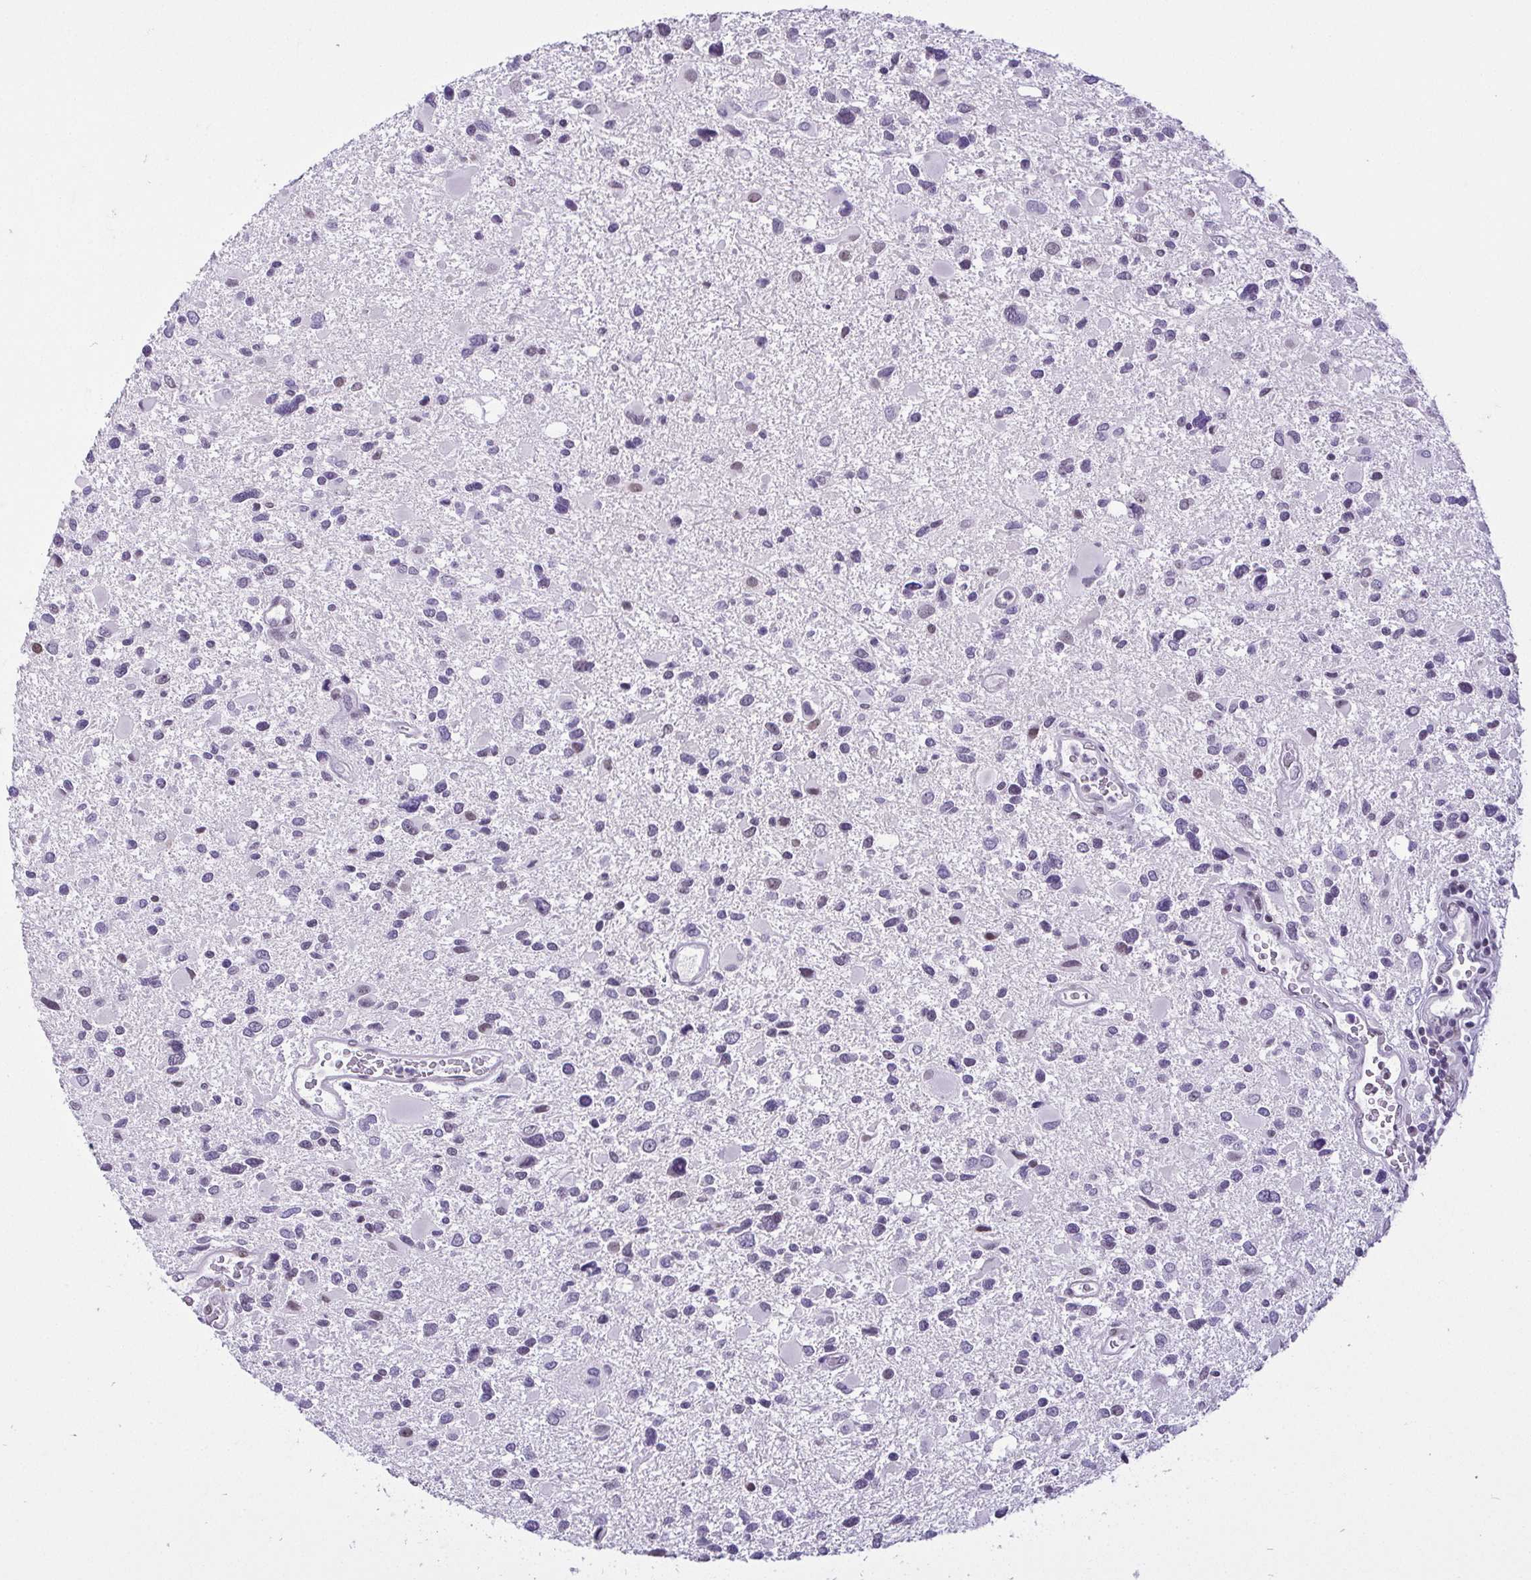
{"staining": {"intensity": "negative", "quantity": "none", "location": "none"}, "tissue": "glioma", "cell_type": "Tumor cells", "image_type": "cancer", "snomed": [{"axis": "morphology", "description": "Glioma, malignant, Low grade"}, {"axis": "topography", "description": "Brain"}], "caption": "Human glioma stained for a protein using immunohistochemistry shows no positivity in tumor cells.", "gene": "RBM3", "patient": {"sex": "female", "age": 32}}